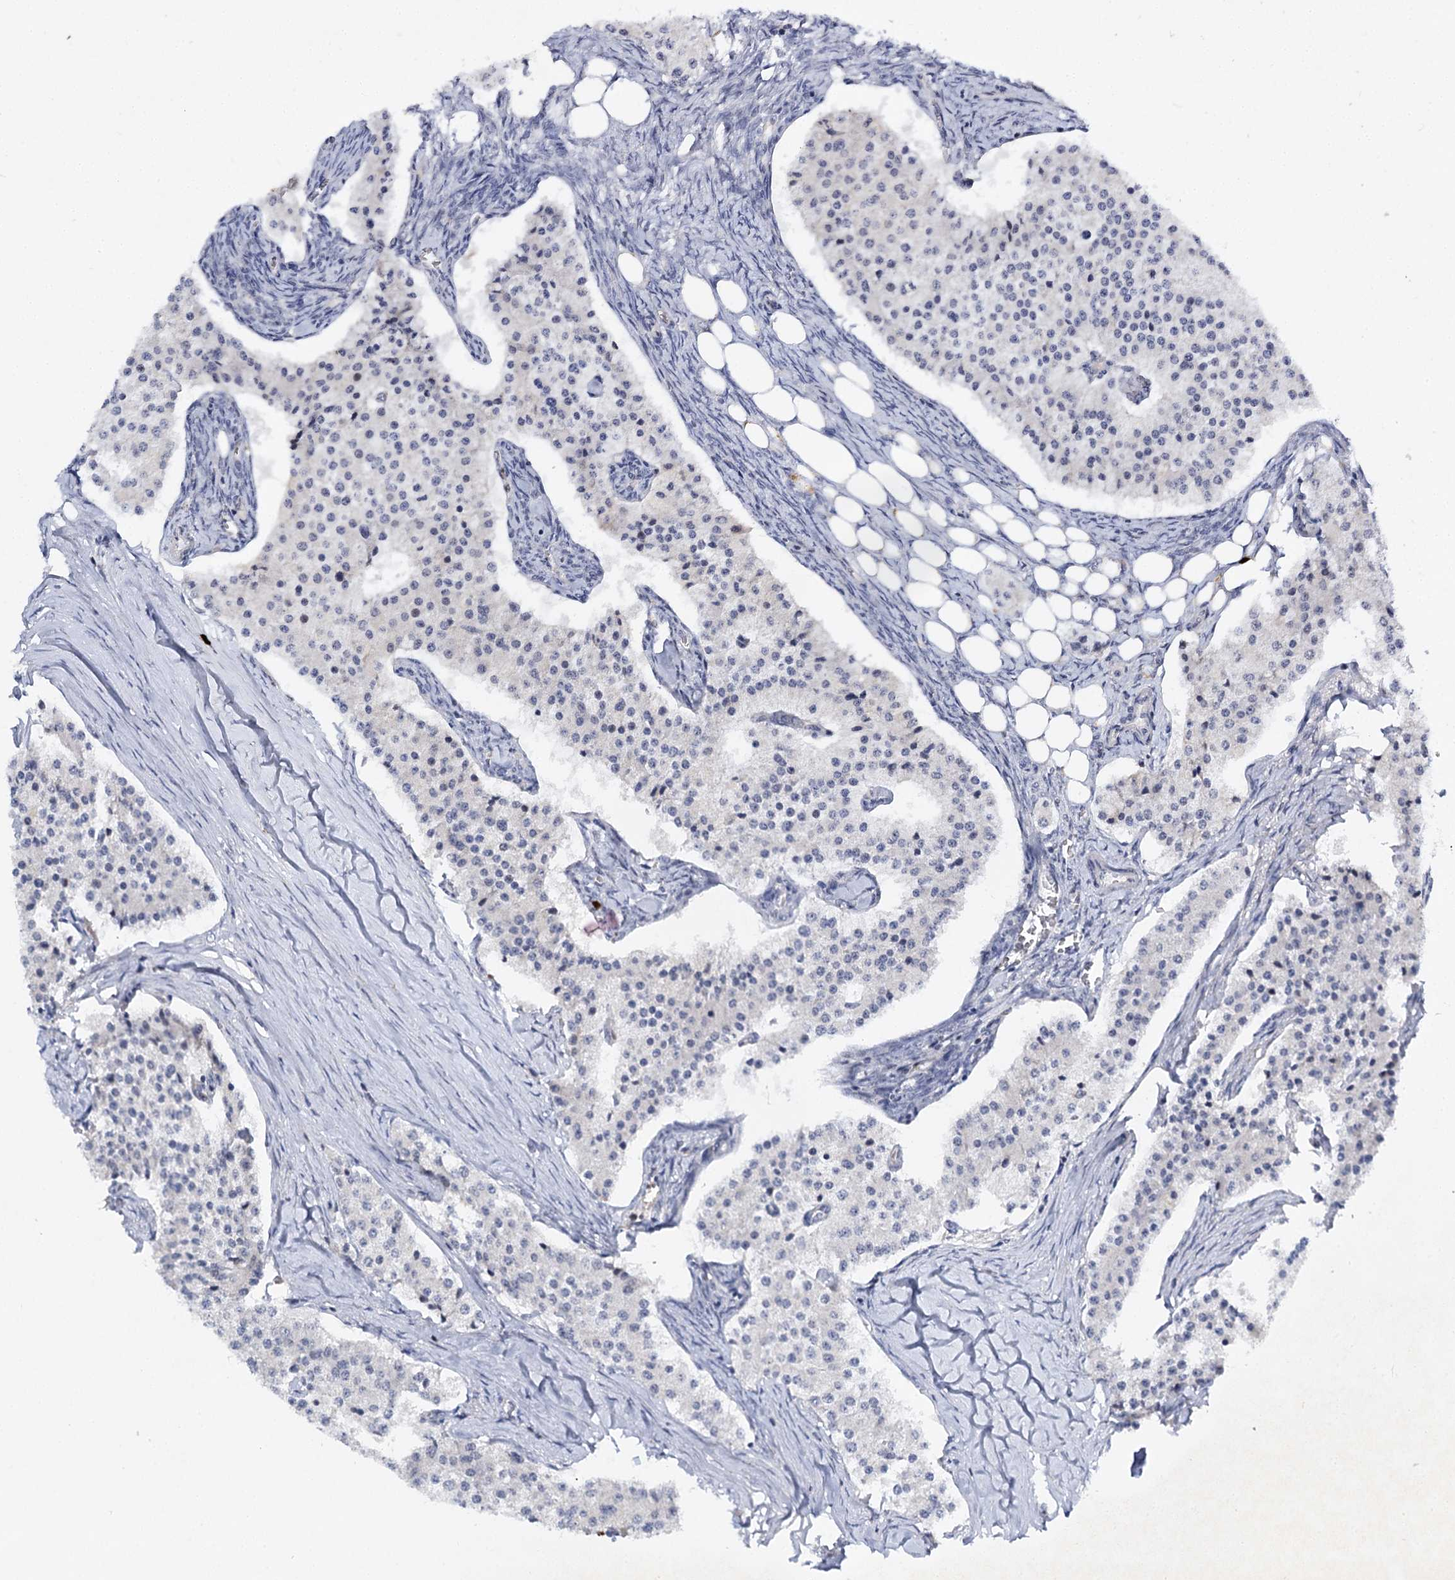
{"staining": {"intensity": "negative", "quantity": "none", "location": "none"}, "tissue": "carcinoid", "cell_type": "Tumor cells", "image_type": "cancer", "snomed": [{"axis": "morphology", "description": "Carcinoid, malignant, NOS"}, {"axis": "topography", "description": "Colon"}], "caption": "High power microscopy histopathology image of an immunohistochemistry (IHC) image of carcinoid, revealing no significant expression in tumor cells.", "gene": "BUD13", "patient": {"sex": "female", "age": 52}}